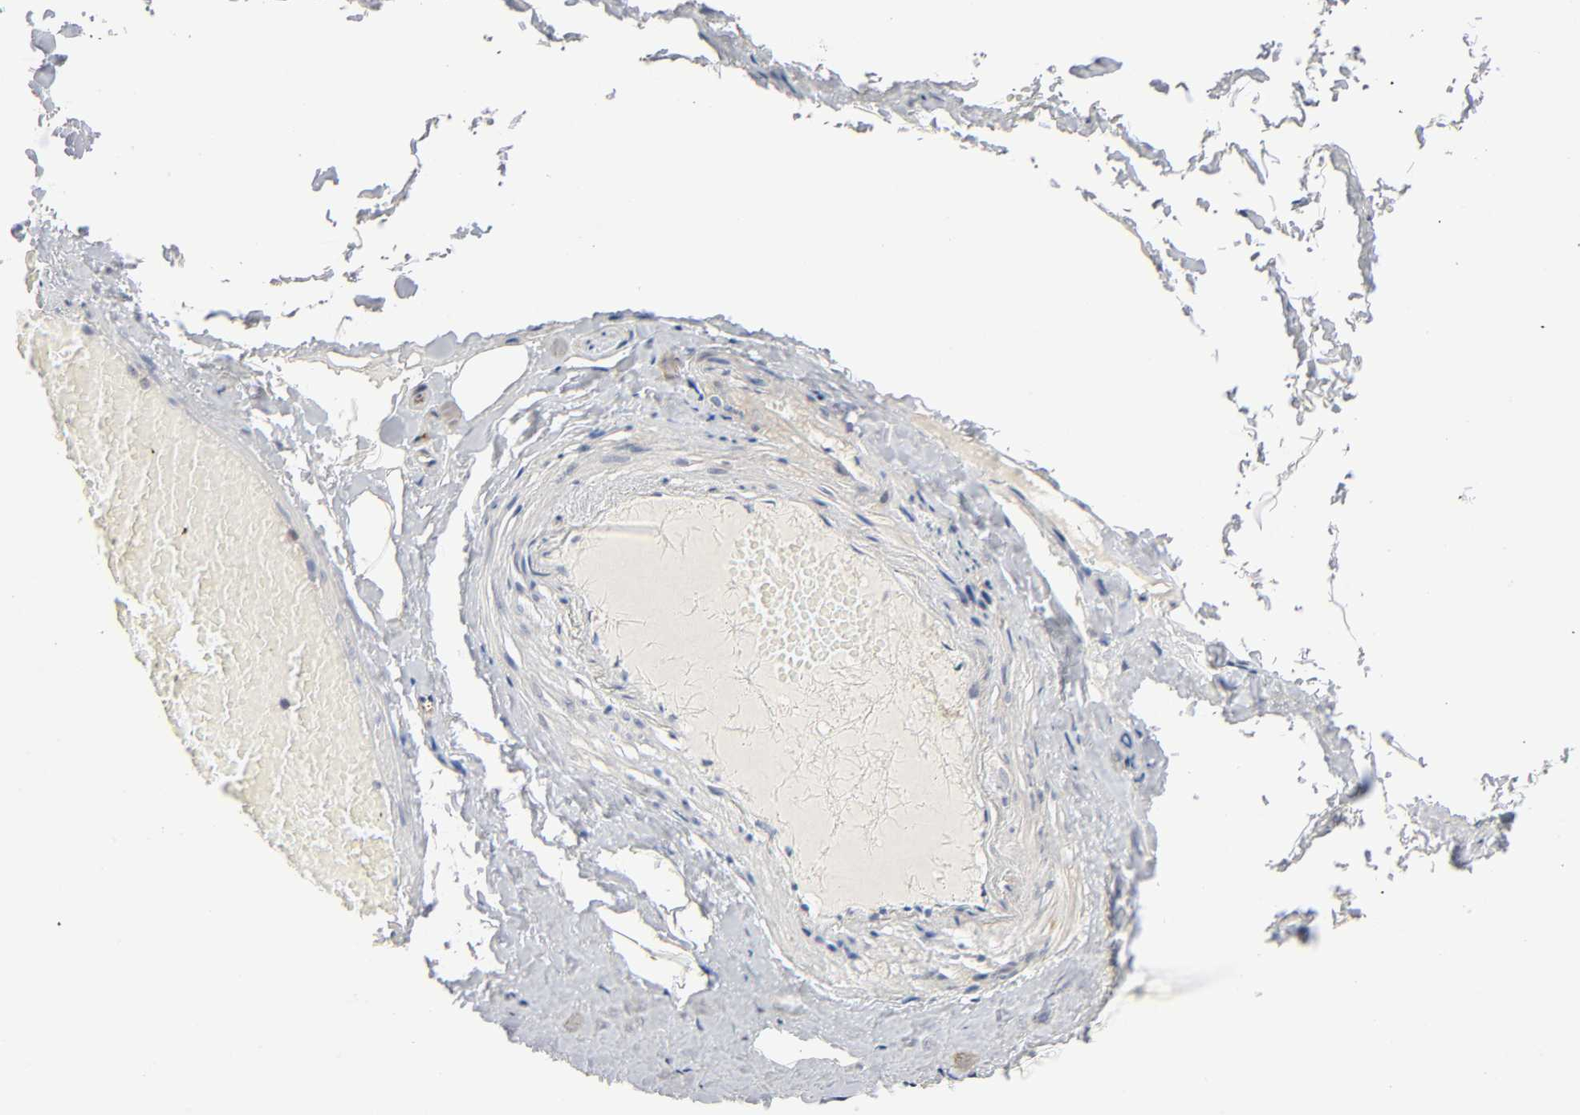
{"staining": {"intensity": "moderate", "quantity": ">75%", "location": "nuclear"}, "tissue": "adipose tissue", "cell_type": "Adipocytes", "image_type": "normal", "snomed": [{"axis": "morphology", "description": "Normal tissue, NOS"}, {"axis": "topography", "description": "Soft tissue"}, {"axis": "topography", "description": "Peripheral nerve tissue"}], "caption": "This histopathology image demonstrates immunohistochemistry staining of unremarkable human adipose tissue, with medium moderate nuclear positivity in about >75% of adipocytes.", "gene": "PTEN", "patient": {"sex": "female", "age": 68}}